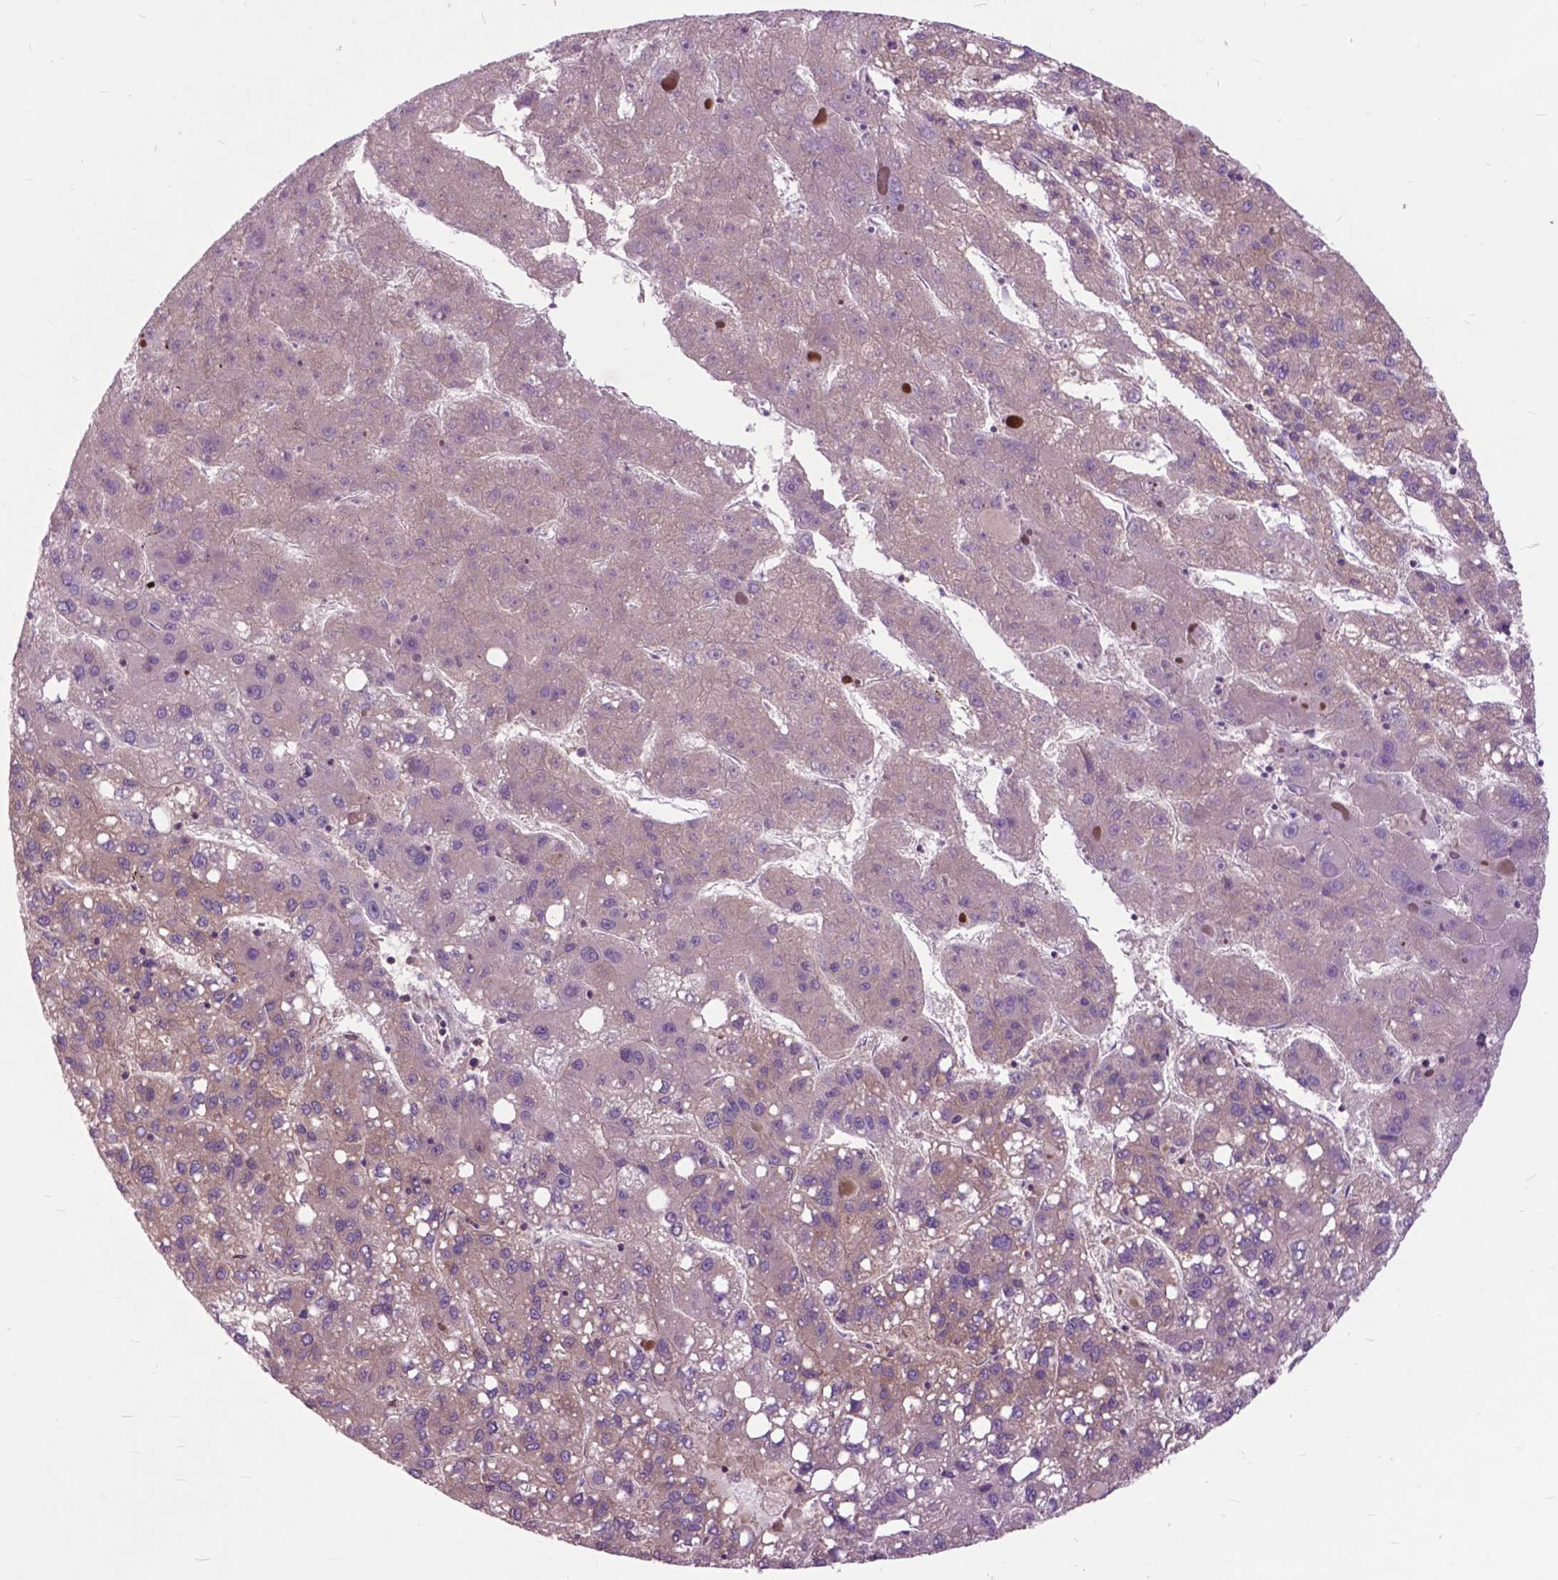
{"staining": {"intensity": "weak", "quantity": ">75%", "location": "cytoplasmic/membranous"}, "tissue": "liver cancer", "cell_type": "Tumor cells", "image_type": "cancer", "snomed": [{"axis": "morphology", "description": "Carcinoma, Hepatocellular, NOS"}, {"axis": "topography", "description": "Liver"}], "caption": "A brown stain highlights weak cytoplasmic/membranous expression of a protein in liver hepatocellular carcinoma tumor cells.", "gene": "ARAF", "patient": {"sex": "female", "age": 82}}